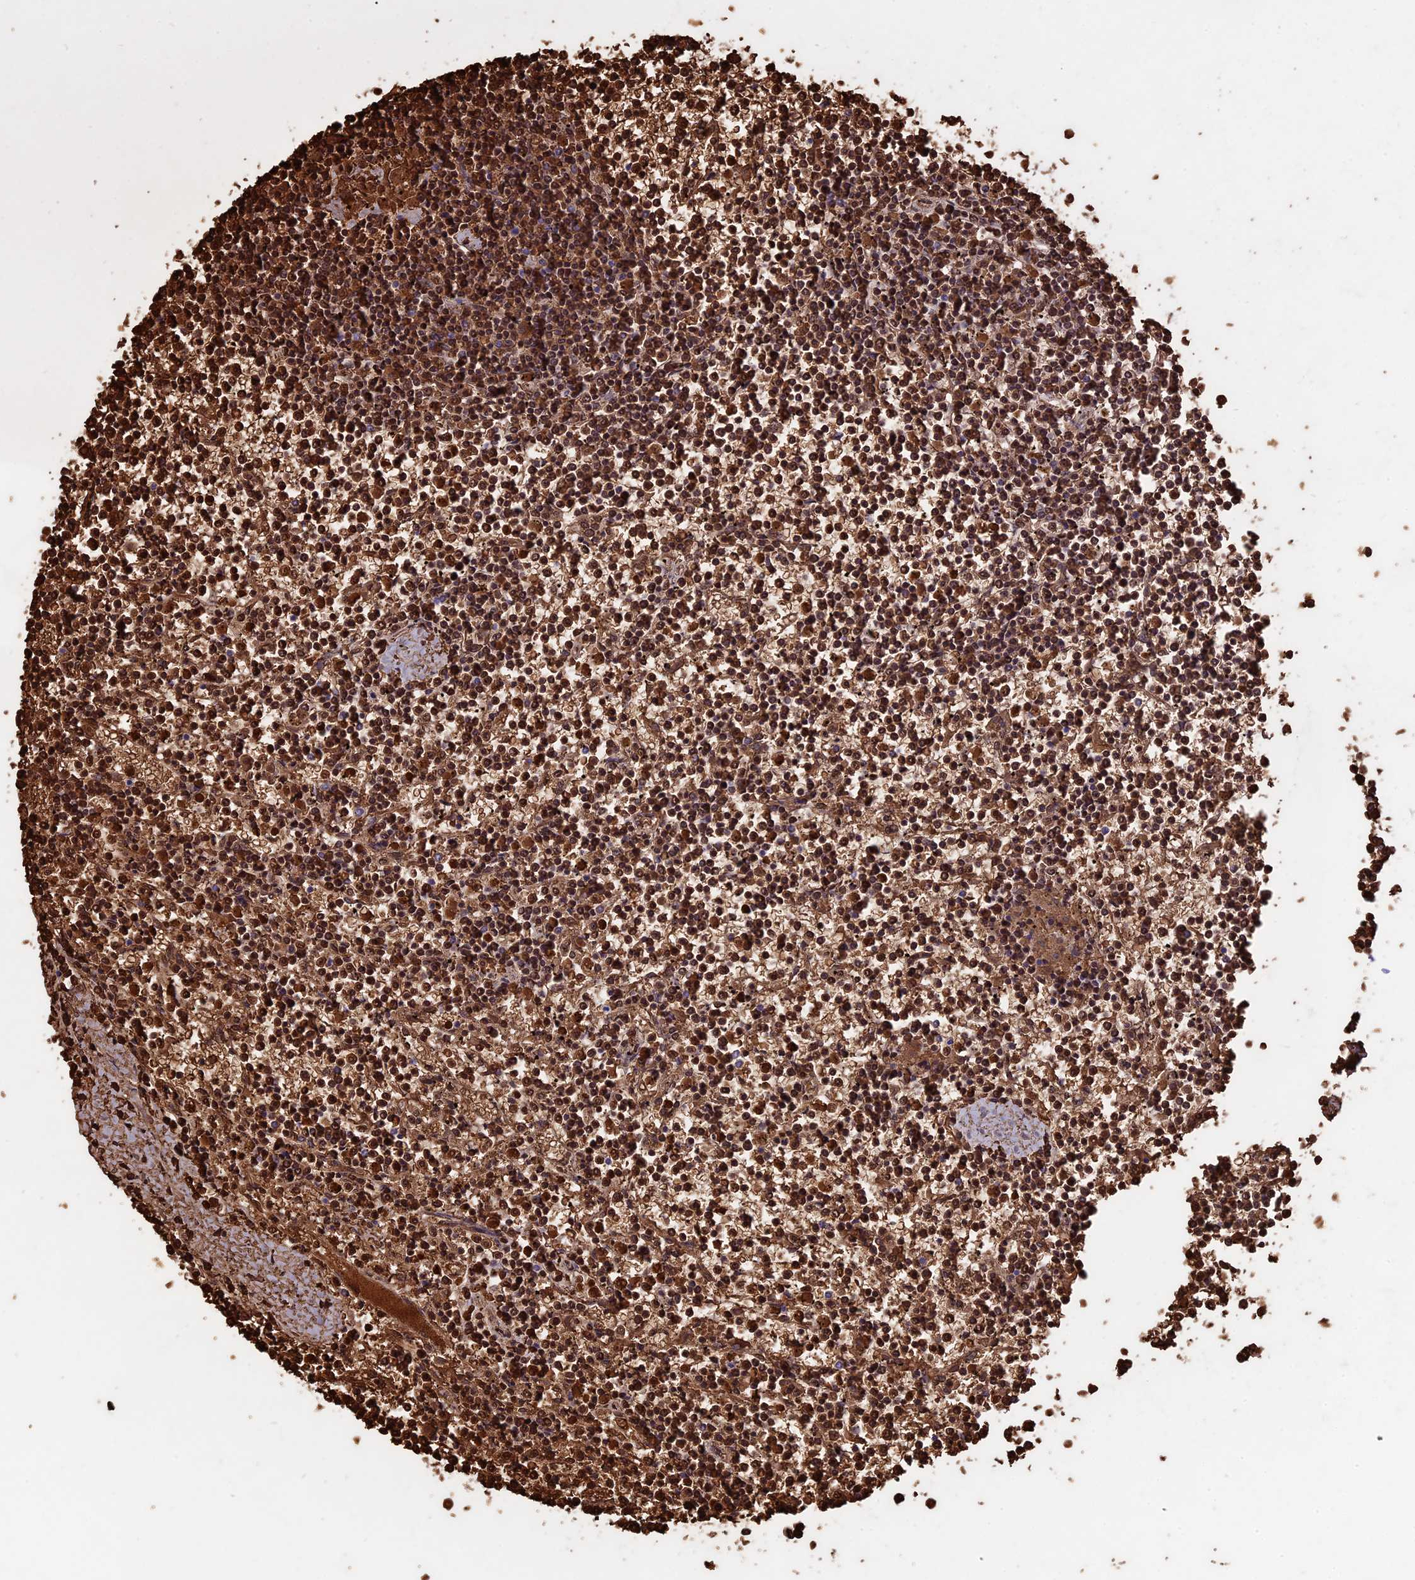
{"staining": {"intensity": "strong", "quantity": ">75%", "location": "cytoplasmic/membranous,nuclear"}, "tissue": "lymphoma", "cell_type": "Tumor cells", "image_type": "cancer", "snomed": [{"axis": "morphology", "description": "Malignant lymphoma, non-Hodgkin's type, Low grade"}, {"axis": "topography", "description": "Spleen"}], "caption": "Immunohistochemistry (DAB (3,3'-diaminobenzidine)) staining of human low-grade malignant lymphoma, non-Hodgkin's type displays strong cytoplasmic/membranous and nuclear protein expression in approximately >75% of tumor cells.", "gene": "TTC4", "patient": {"sex": "female", "age": 19}}